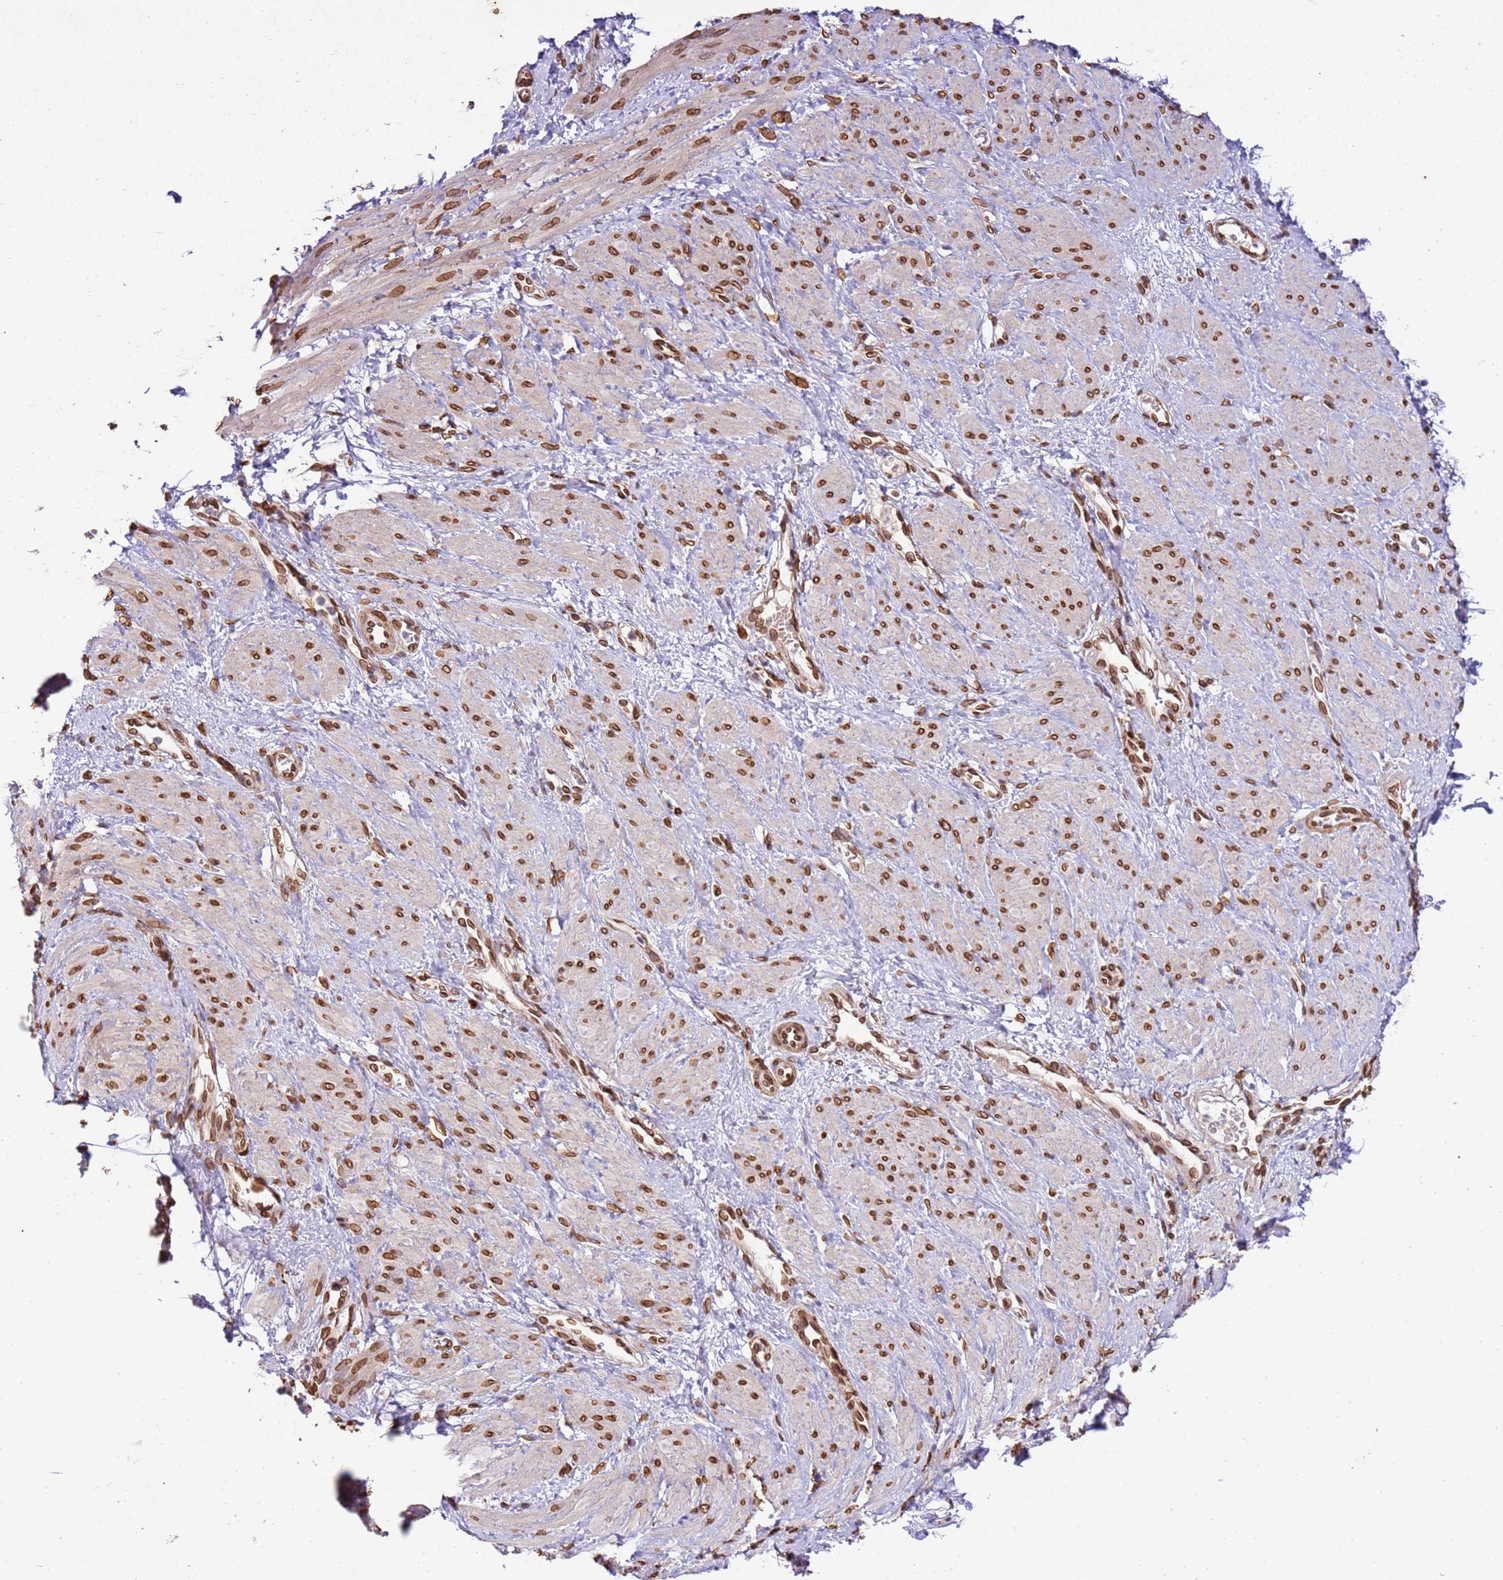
{"staining": {"intensity": "strong", "quantity": ">75%", "location": "cytoplasmic/membranous,nuclear"}, "tissue": "smooth muscle", "cell_type": "Smooth muscle cells", "image_type": "normal", "snomed": [{"axis": "morphology", "description": "Normal tissue, NOS"}, {"axis": "topography", "description": "Smooth muscle"}, {"axis": "topography", "description": "Uterus"}], "caption": "The image displays immunohistochemical staining of normal smooth muscle. There is strong cytoplasmic/membranous,nuclear staining is appreciated in about >75% of smooth muscle cells. The protein is stained brown, and the nuclei are stained in blue (DAB (3,3'-diaminobenzidine) IHC with brightfield microscopy, high magnification).", "gene": "TMEM47", "patient": {"sex": "female", "age": 39}}